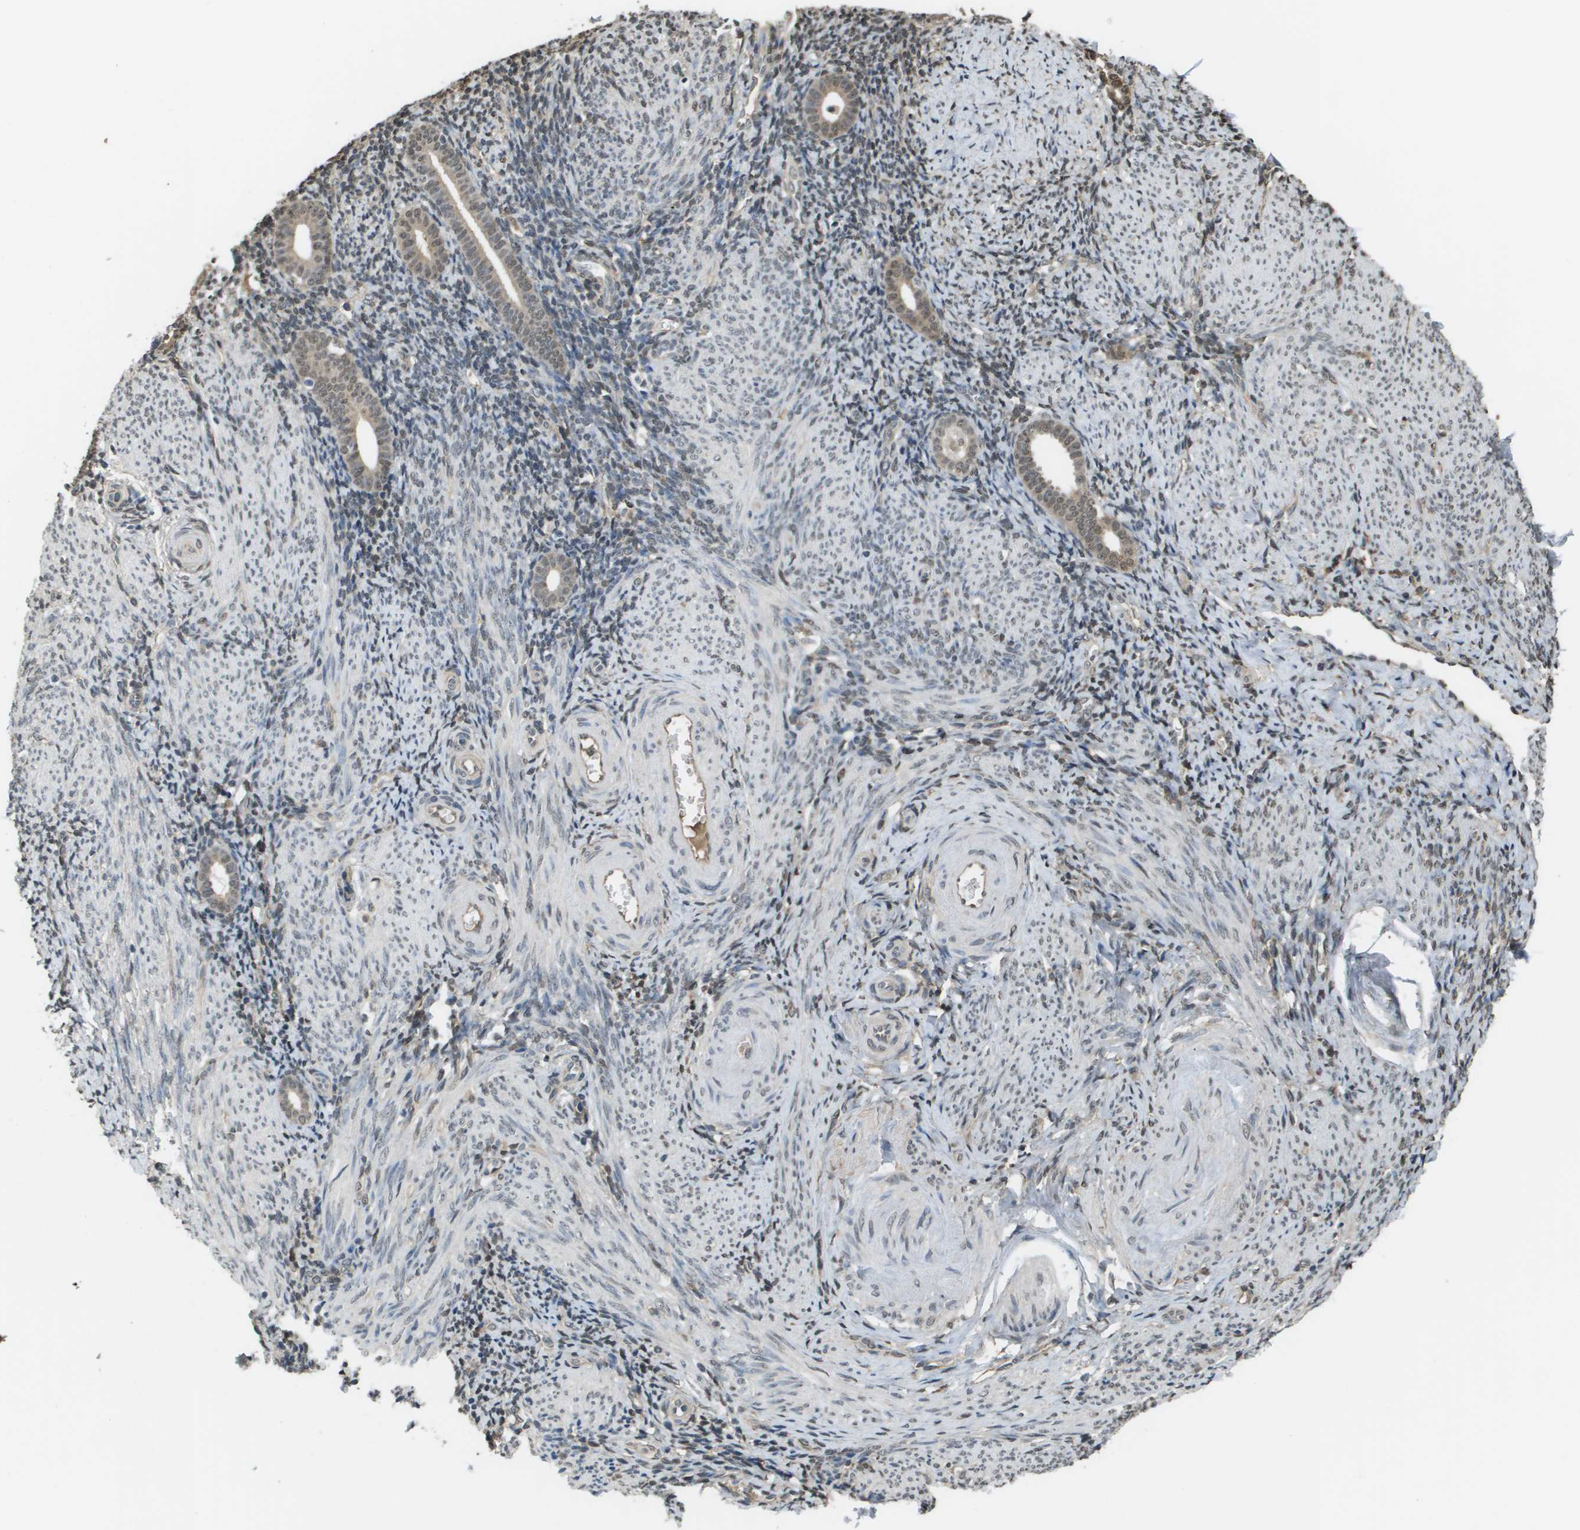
{"staining": {"intensity": "weak", "quantity": "<25%", "location": "cytoplasmic/membranous,nuclear"}, "tissue": "endometrium", "cell_type": "Cells in endometrial stroma", "image_type": "normal", "snomed": [{"axis": "morphology", "description": "Normal tissue, NOS"}, {"axis": "topography", "description": "Endometrium"}], "caption": "High power microscopy micrograph of an IHC histopathology image of benign endometrium, revealing no significant positivity in cells in endometrial stroma.", "gene": "NDRG2", "patient": {"sex": "female", "age": 50}}